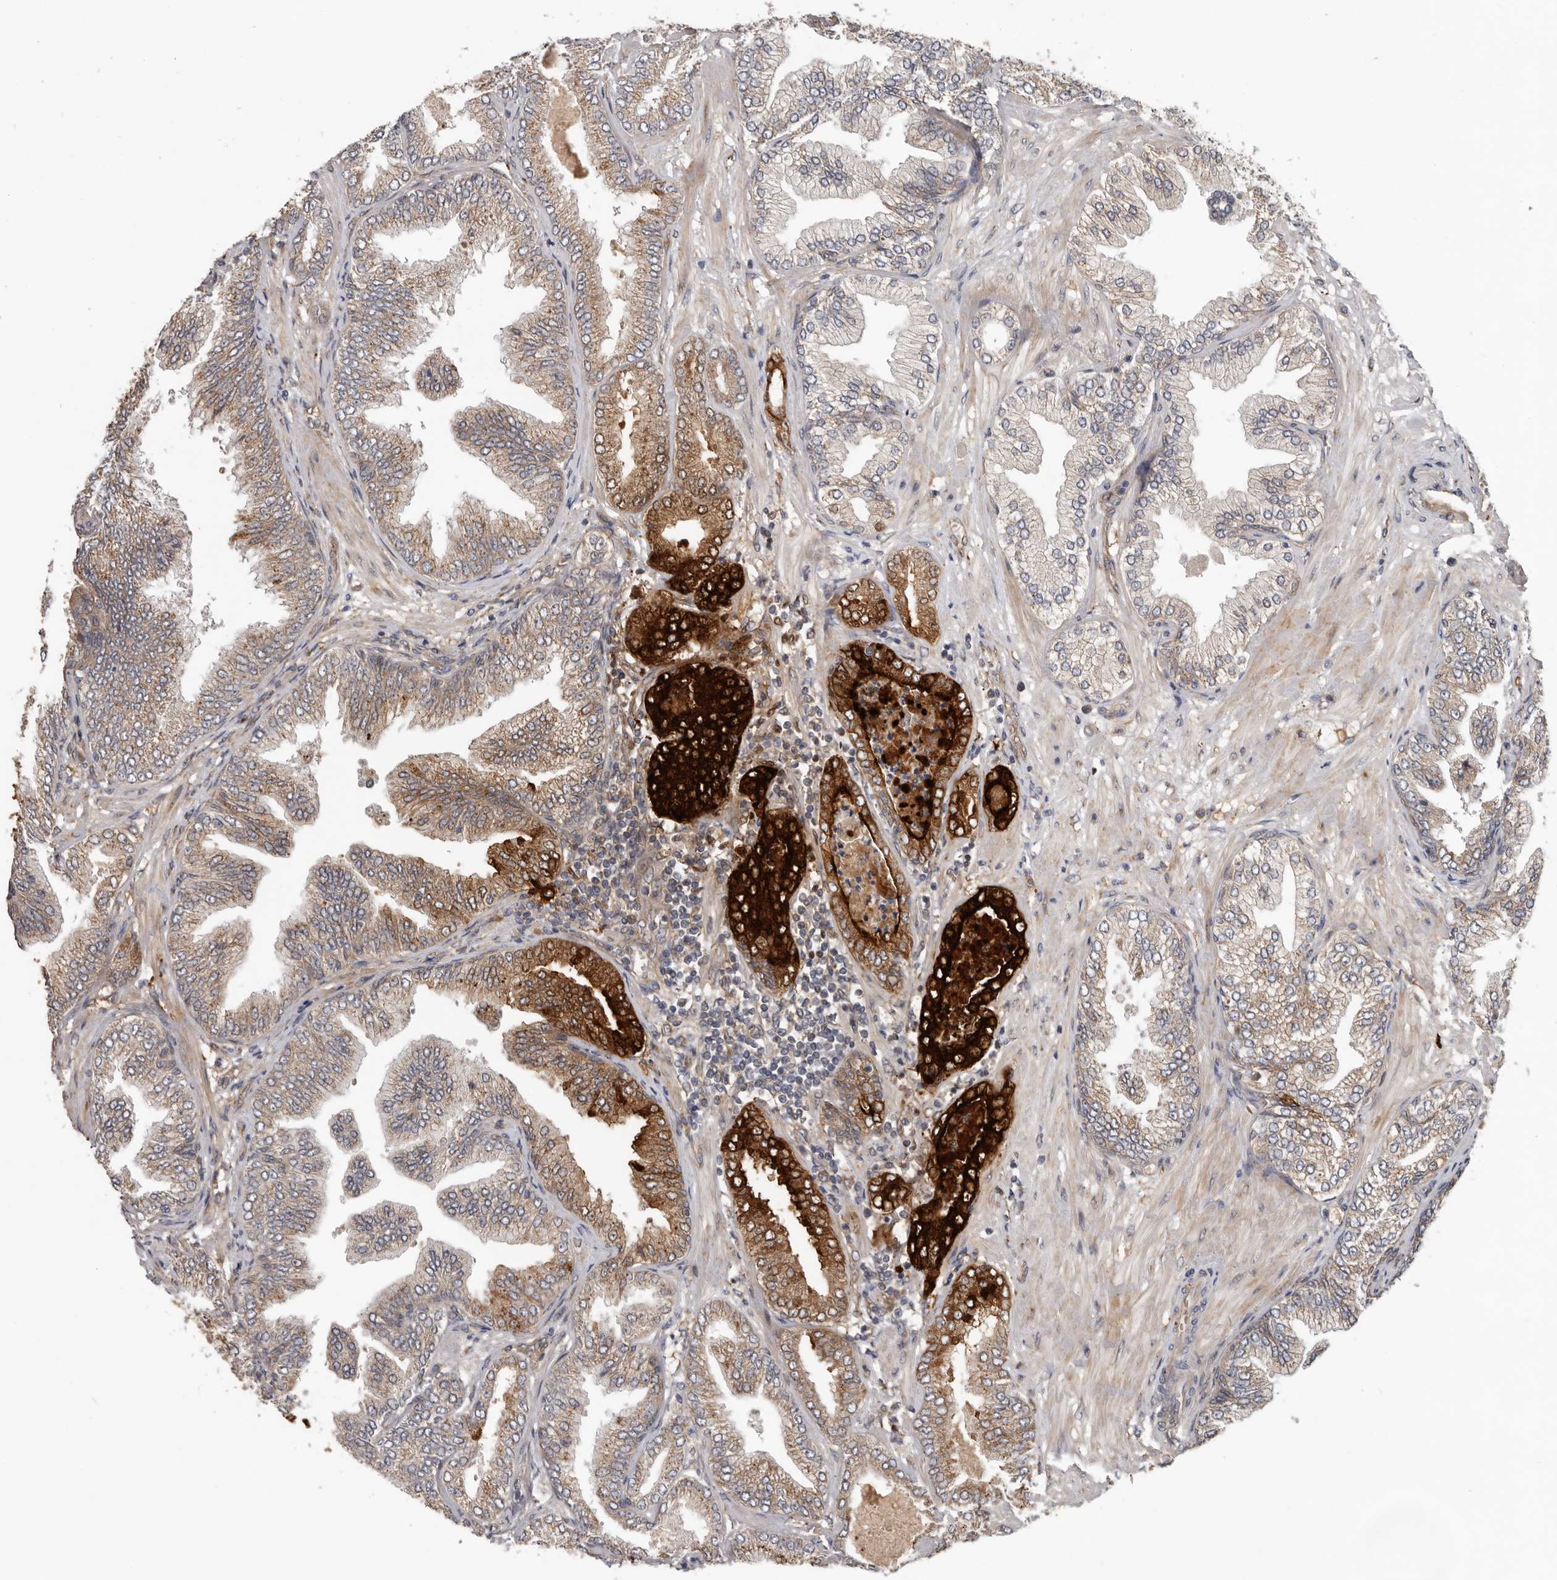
{"staining": {"intensity": "strong", "quantity": "25%-75%", "location": "cytoplasmic/membranous"}, "tissue": "prostate cancer", "cell_type": "Tumor cells", "image_type": "cancer", "snomed": [{"axis": "morphology", "description": "Adenocarcinoma, Low grade"}, {"axis": "topography", "description": "Prostate"}], "caption": "Low-grade adenocarcinoma (prostate) was stained to show a protein in brown. There is high levels of strong cytoplasmic/membranous expression in about 25%-75% of tumor cells.", "gene": "MTF1", "patient": {"sex": "male", "age": 63}}